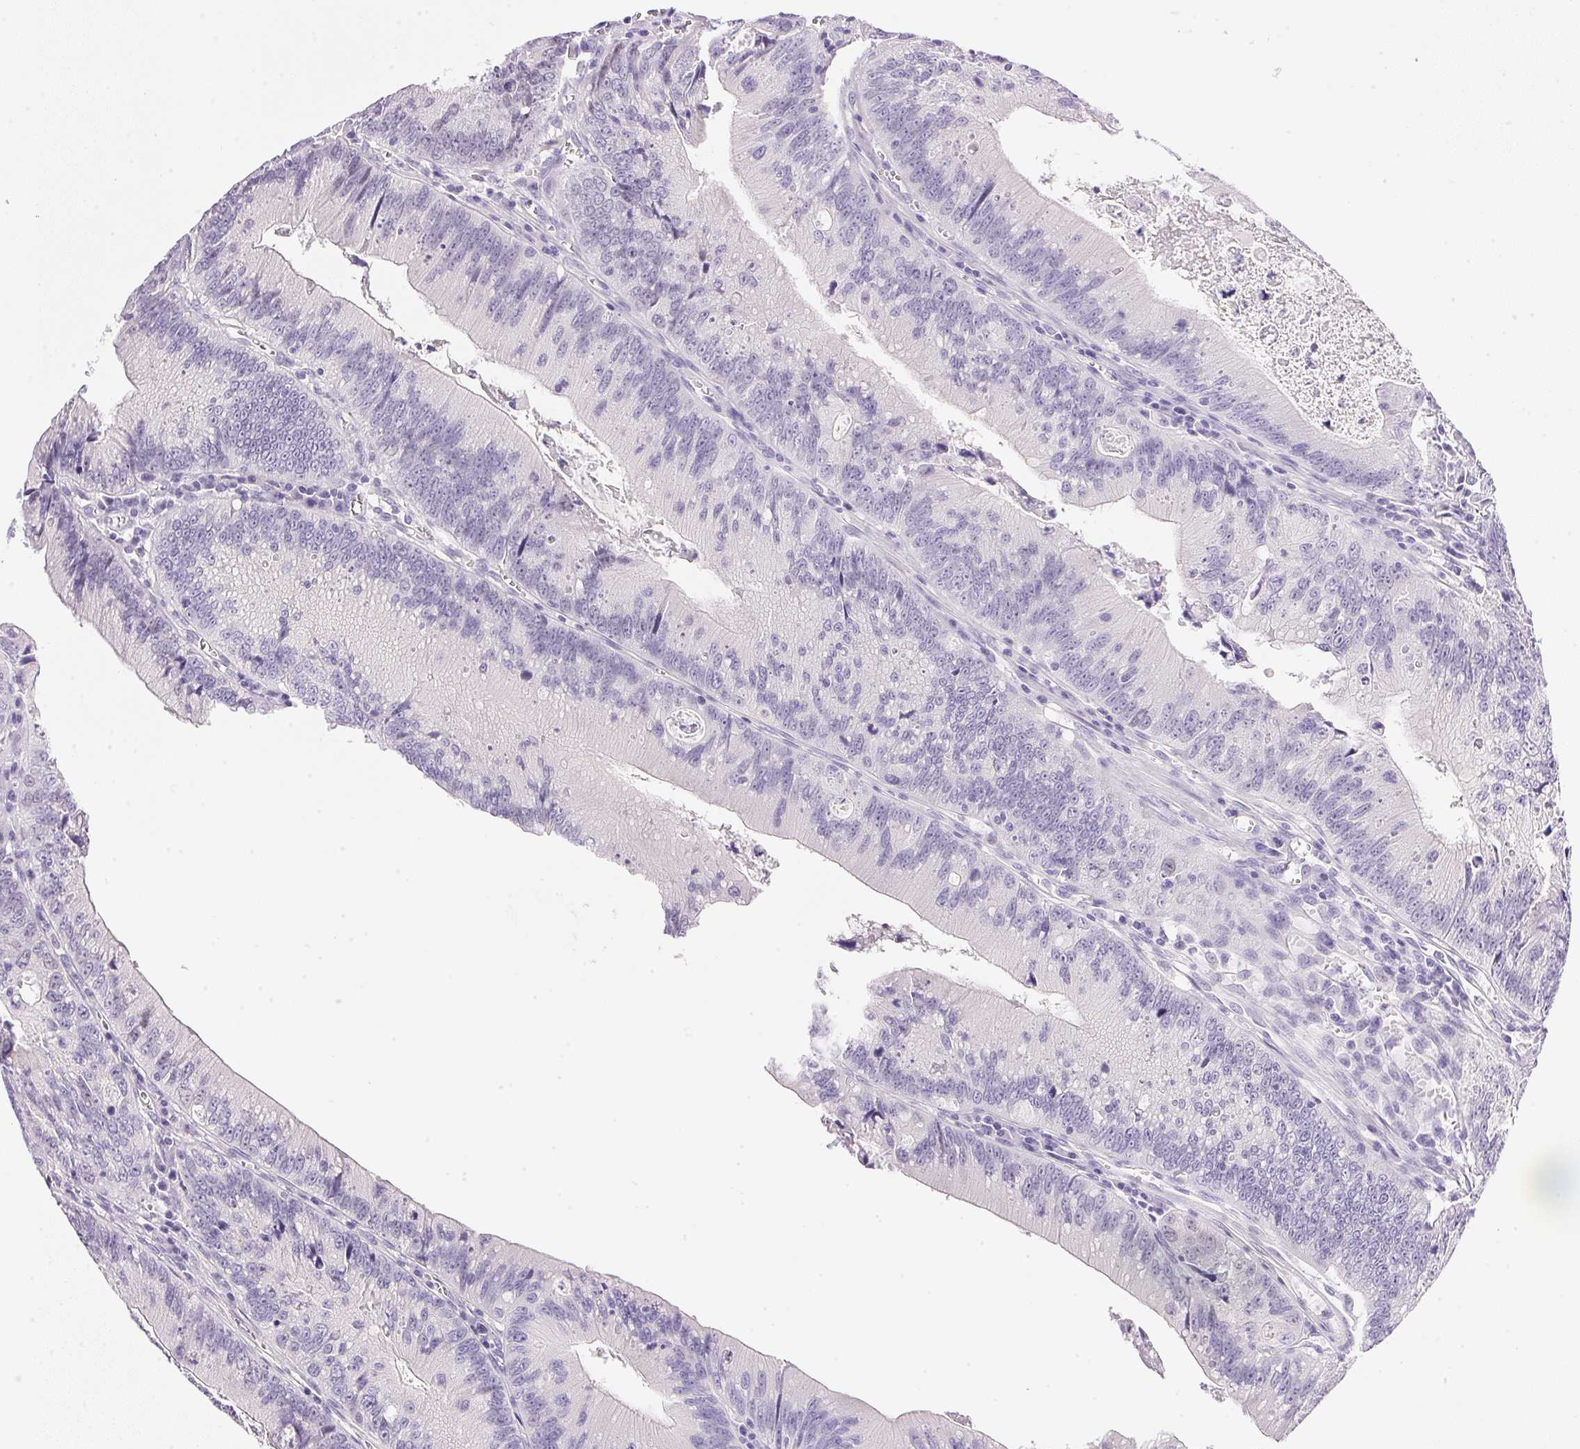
{"staining": {"intensity": "negative", "quantity": "none", "location": "none"}, "tissue": "colorectal cancer", "cell_type": "Tumor cells", "image_type": "cancer", "snomed": [{"axis": "morphology", "description": "Adenocarcinoma, NOS"}, {"axis": "topography", "description": "Rectum"}], "caption": "The histopathology image demonstrates no significant expression in tumor cells of colorectal cancer.", "gene": "ATP6V0A4", "patient": {"sex": "female", "age": 81}}